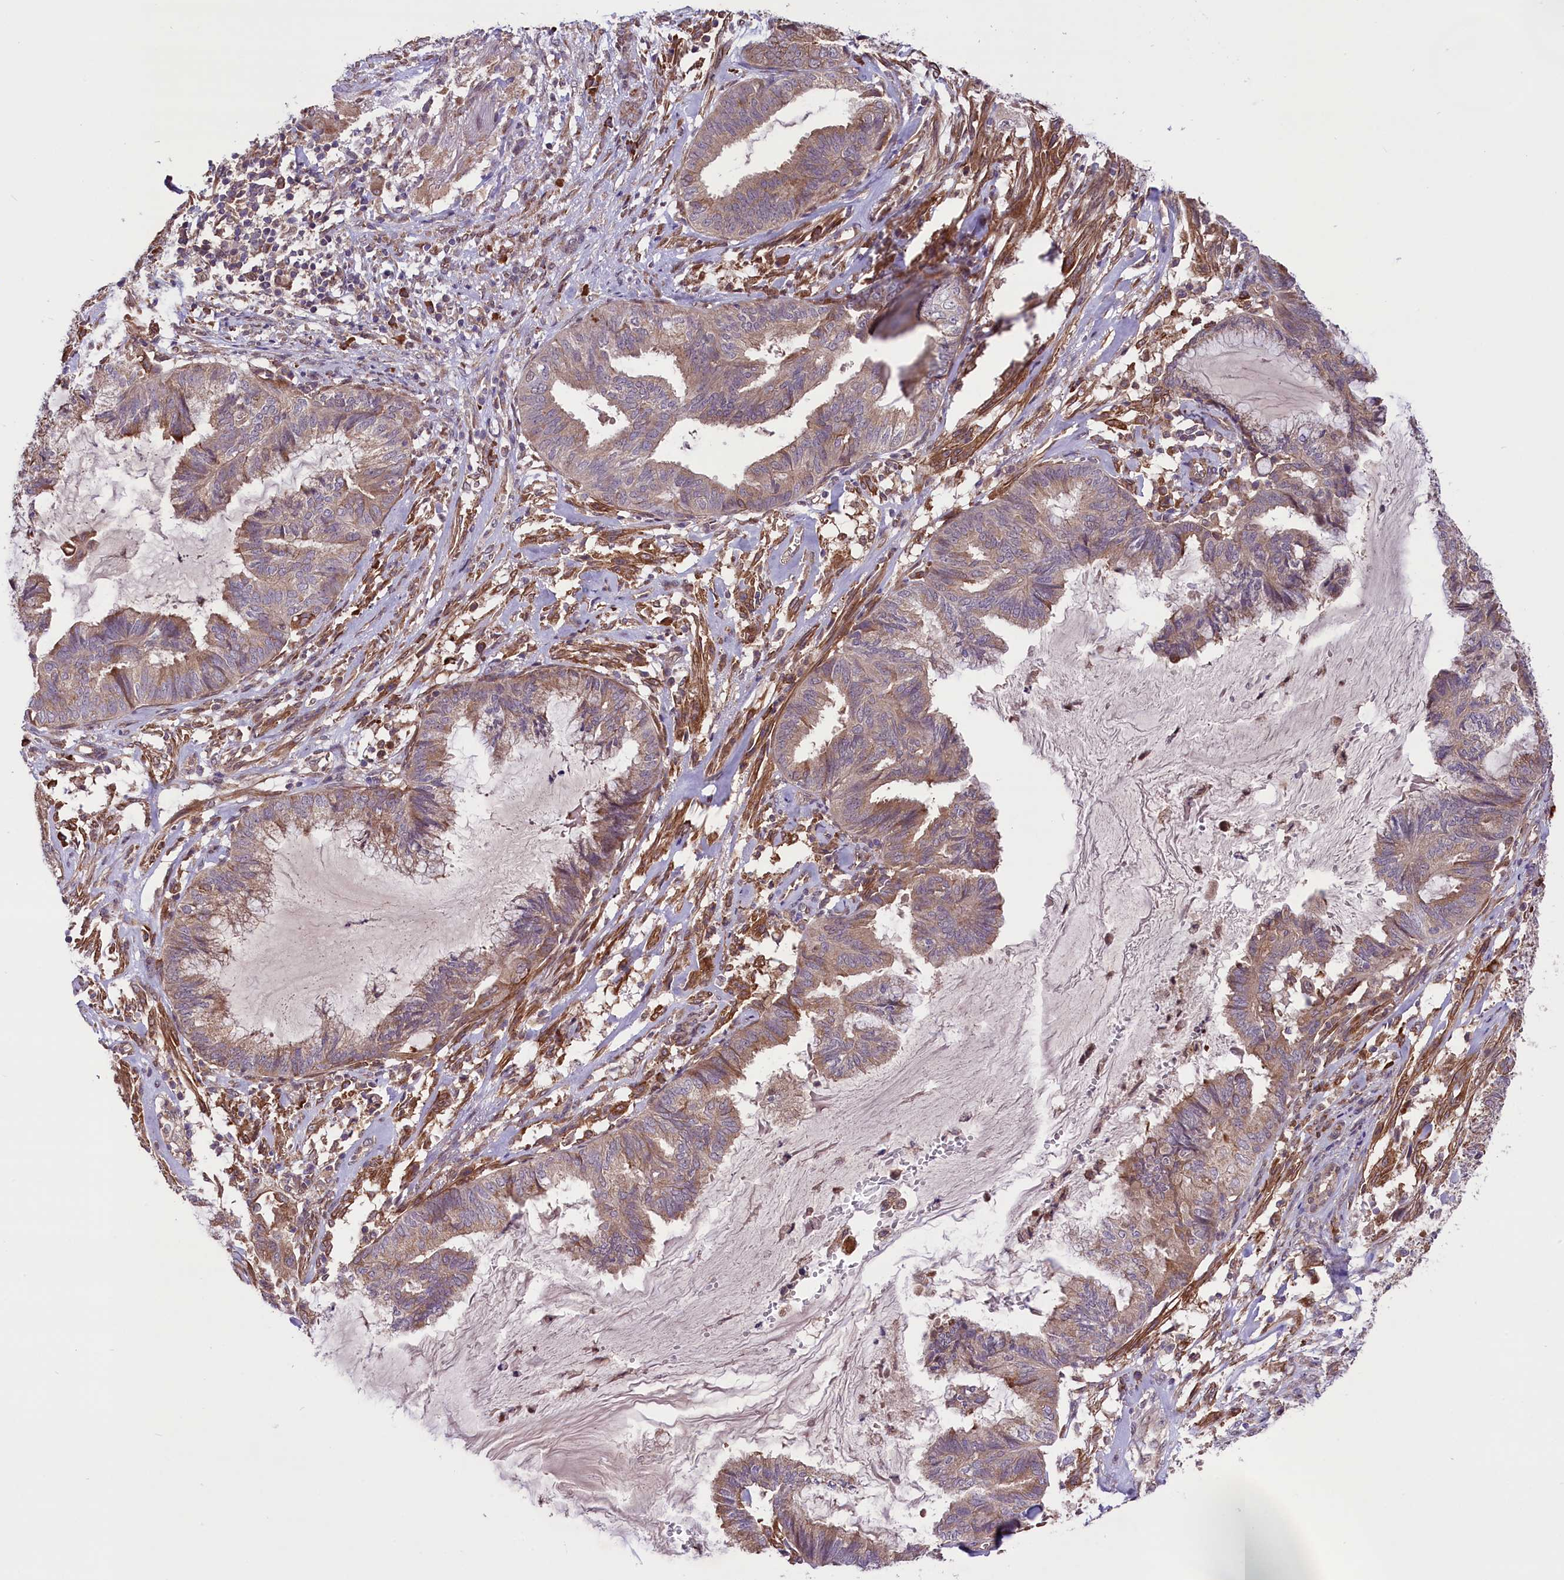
{"staining": {"intensity": "weak", "quantity": ">75%", "location": "cytoplasmic/membranous"}, "tissue": "endometrial cancer", "cell_type": "Tumor cells", "image_type": "cancer", "snomed": [{"axis": "morphology", "description": "Adenocarcinoma, NOS"}, {"axis": "topography", "description": "Endometrium"}], "caption": "DAB immunohistochemical staining of human endometrial cancer exhibits weak cytoplasmic/membranous protein staining in approximately >75% of tumor cells.", "gene": "HDAC5", "patient": {"sex": "female", "age": 86}}